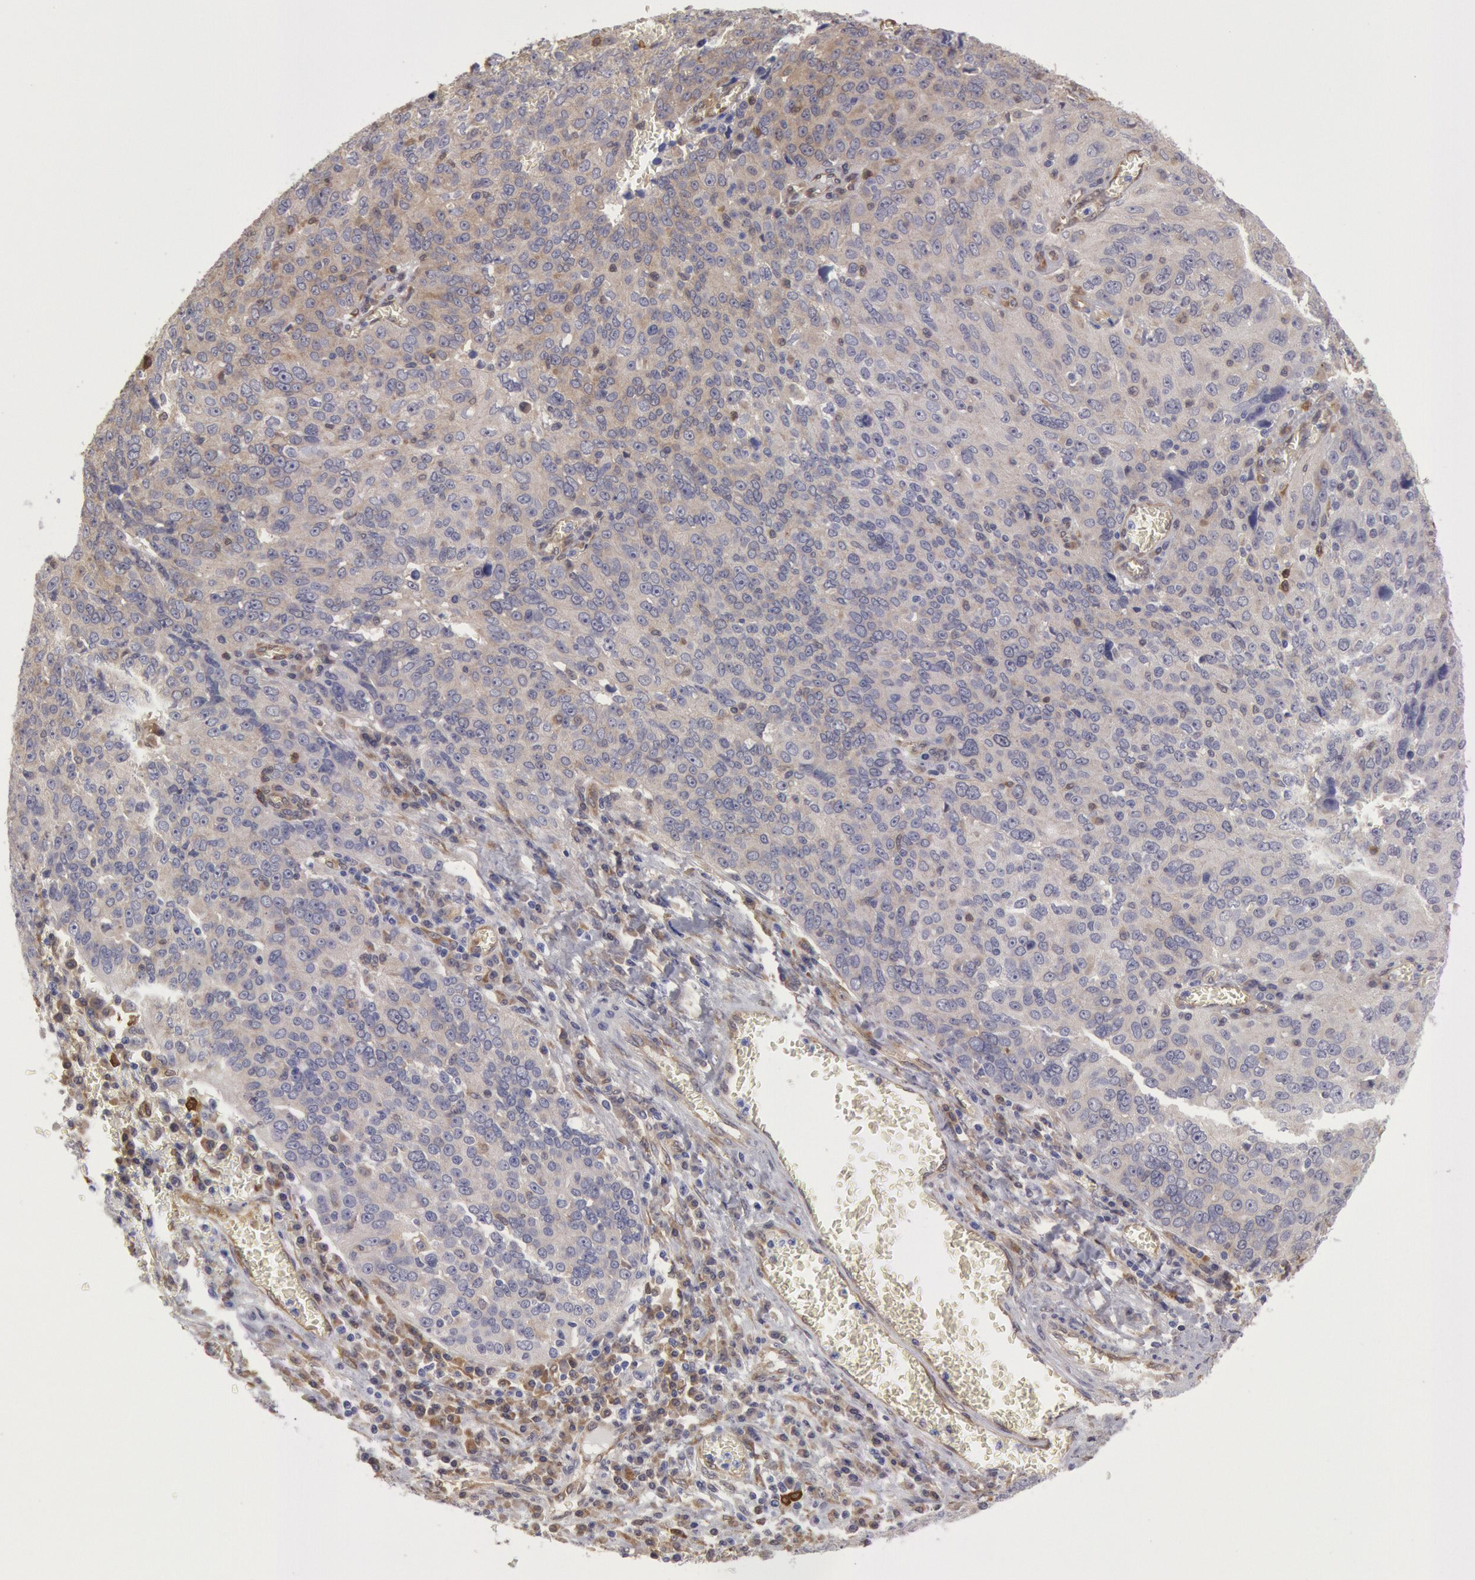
{"staining": {"intensity": "negative", "quantity": "none", "location": "none"}, "tissue": "ovarian cancer", "cell_type": "Tumor cells", "image_type": "cancer", "snomed": [{"axis": "morphology", "description": "Carcinoma, endometroid"}, {"axis": "topography", "description": "Ovary"}], "caption": "Tumor cells are negative for brown protein staining in ovarian cancer. The staining was performed using DAB to visualize the protein expression in brown, while the nuclei were stained in blue with hematoxylin (Magnification: 20x).", "gene": "CCDC50", "patient": {"sex": "female", "age": 75}}